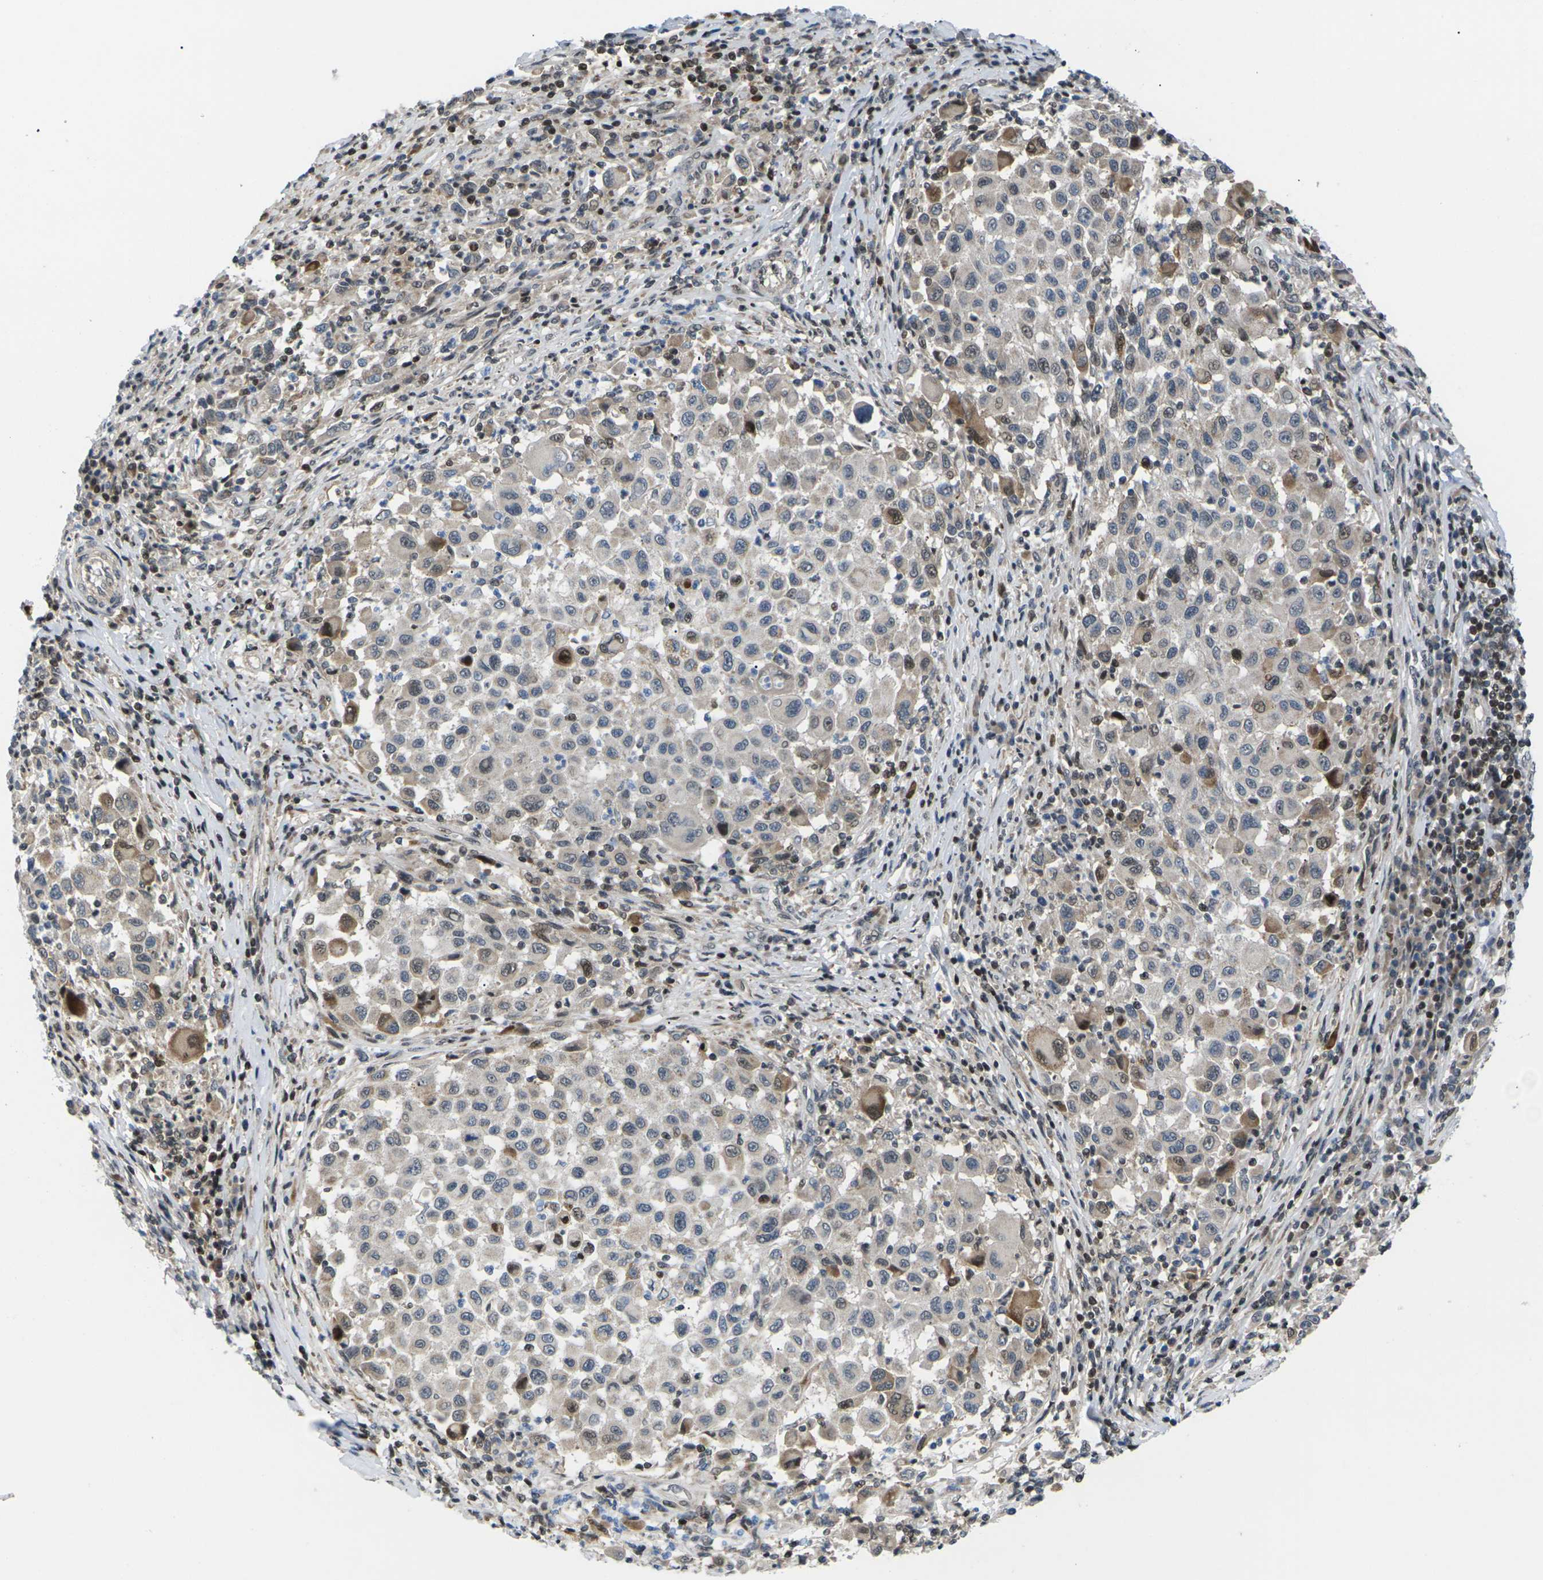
{"staining": {"intensity": "negative", "quantity": "none", "location": "none"}, "tissue": "melanoma", "cell_type": "Tumor cells", "image_type": "cancer", "snomed": [{"axis": "morphology", "description": "Malignant melanoma, Metastatic site"}, {"axis": "topography", "description": "Lymph node"}], "caption": "This is a image of immunohistochemistry (IHC) staining of melanoma, which shows no expression in tumor cells.", "gene": "RPS6KA3", "patient": {"sex": "male", "age": 61}}